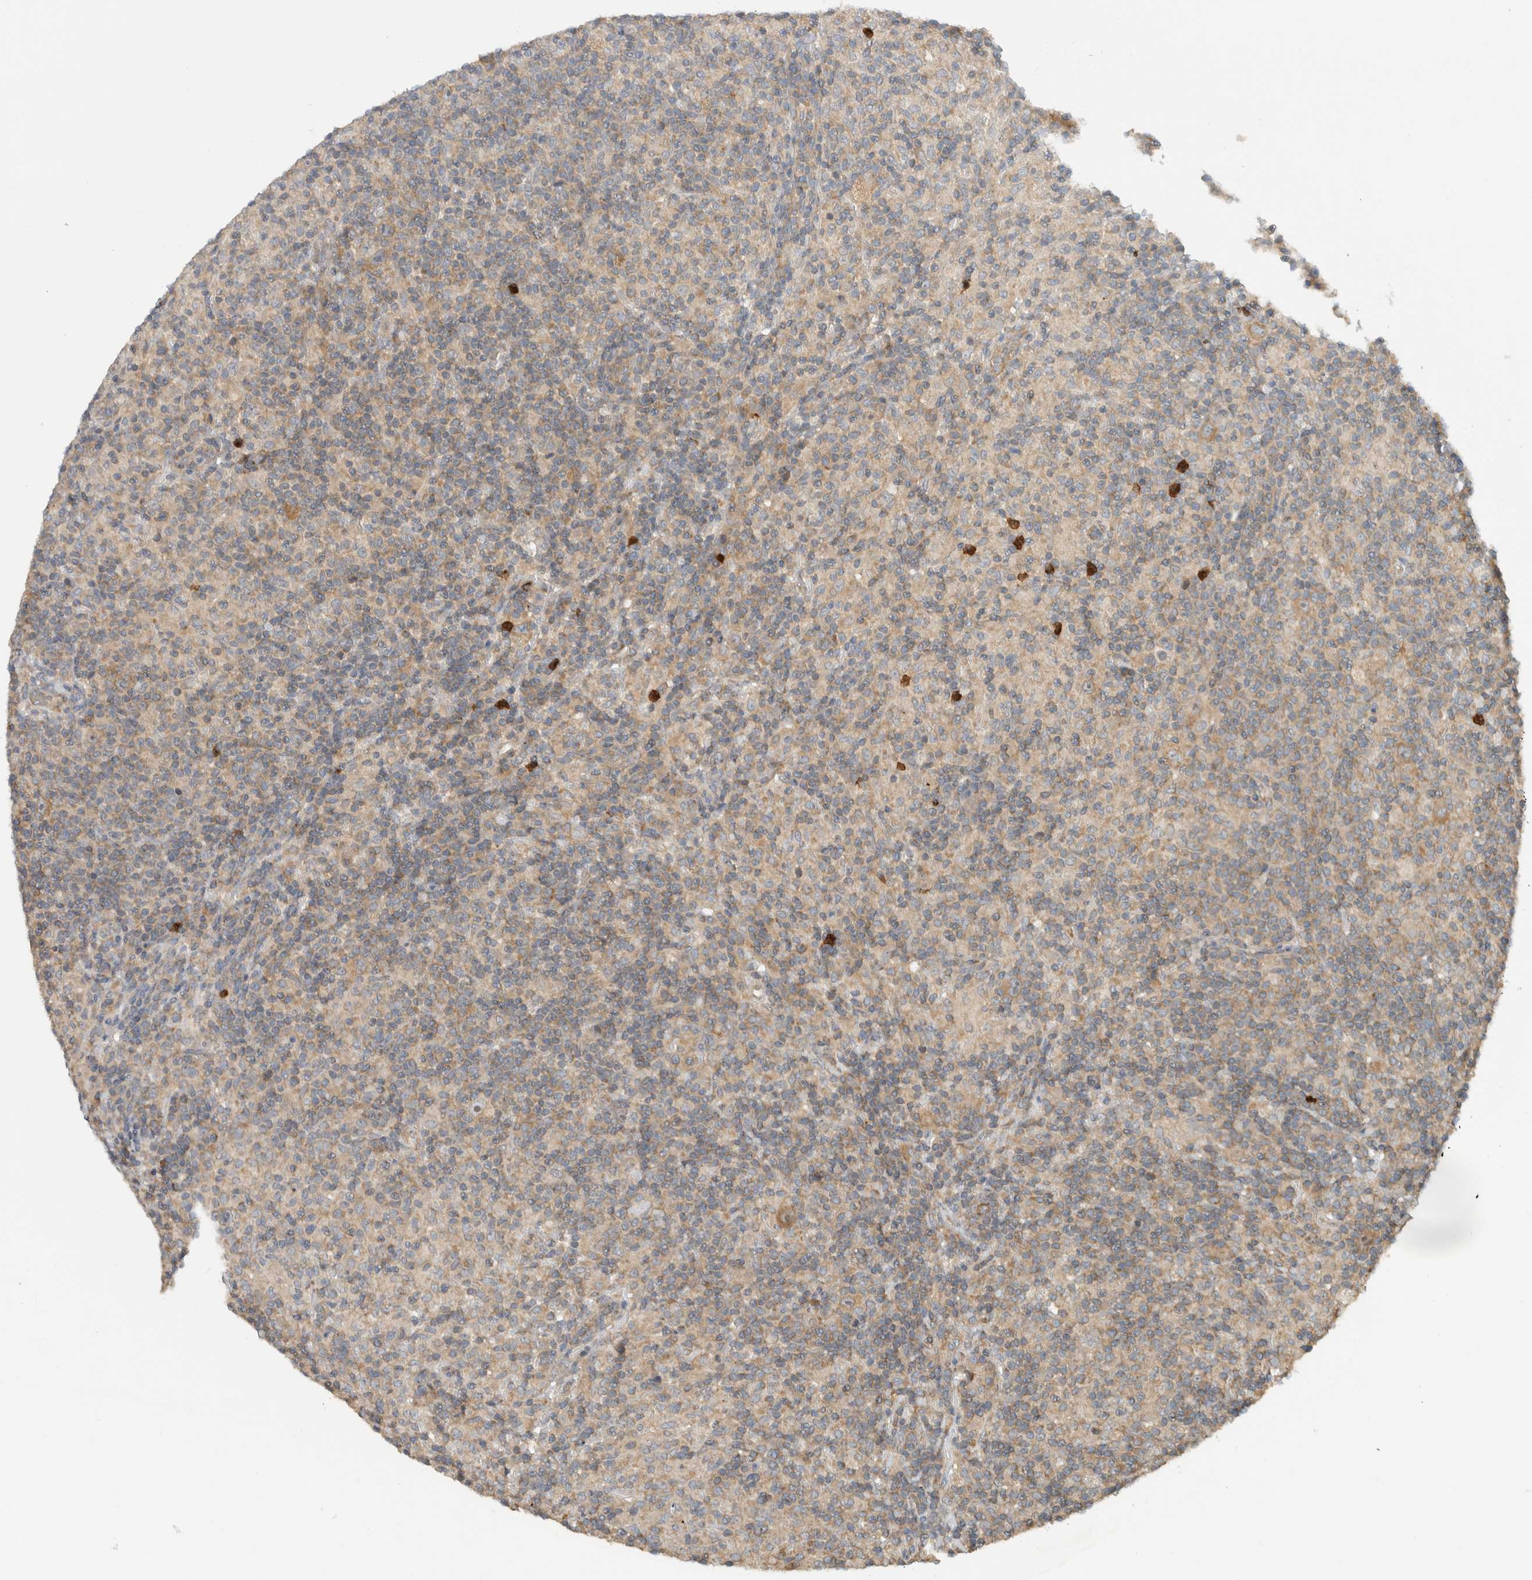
{"staining": {"intensity": "moderate", "quantity": ">75%", "location": "cytoplasmic/membranous"}, "tissue": "lymphoma", "cell_type": "Tumor cells", "image_type": "cancer", "snomed": [{"axis": "morphology", "description": "Hodgkin's disease, NOS"}, {"axis": "topography", "description": "Lymph node"}], "caption": "High-power microscopy captured an IHC micrograph of lymphoma, revealing moderate cytoplasmic/membranous expression in approximately >75% of tumor cells. (Stains: DAB (3,3'-diaminobenzidine) in brown, nuclei in blue, Microscopy: brightfield microscopy at high magnification).", "gene": "PUM1", "patient": {"sex": "male", "age": 70}}